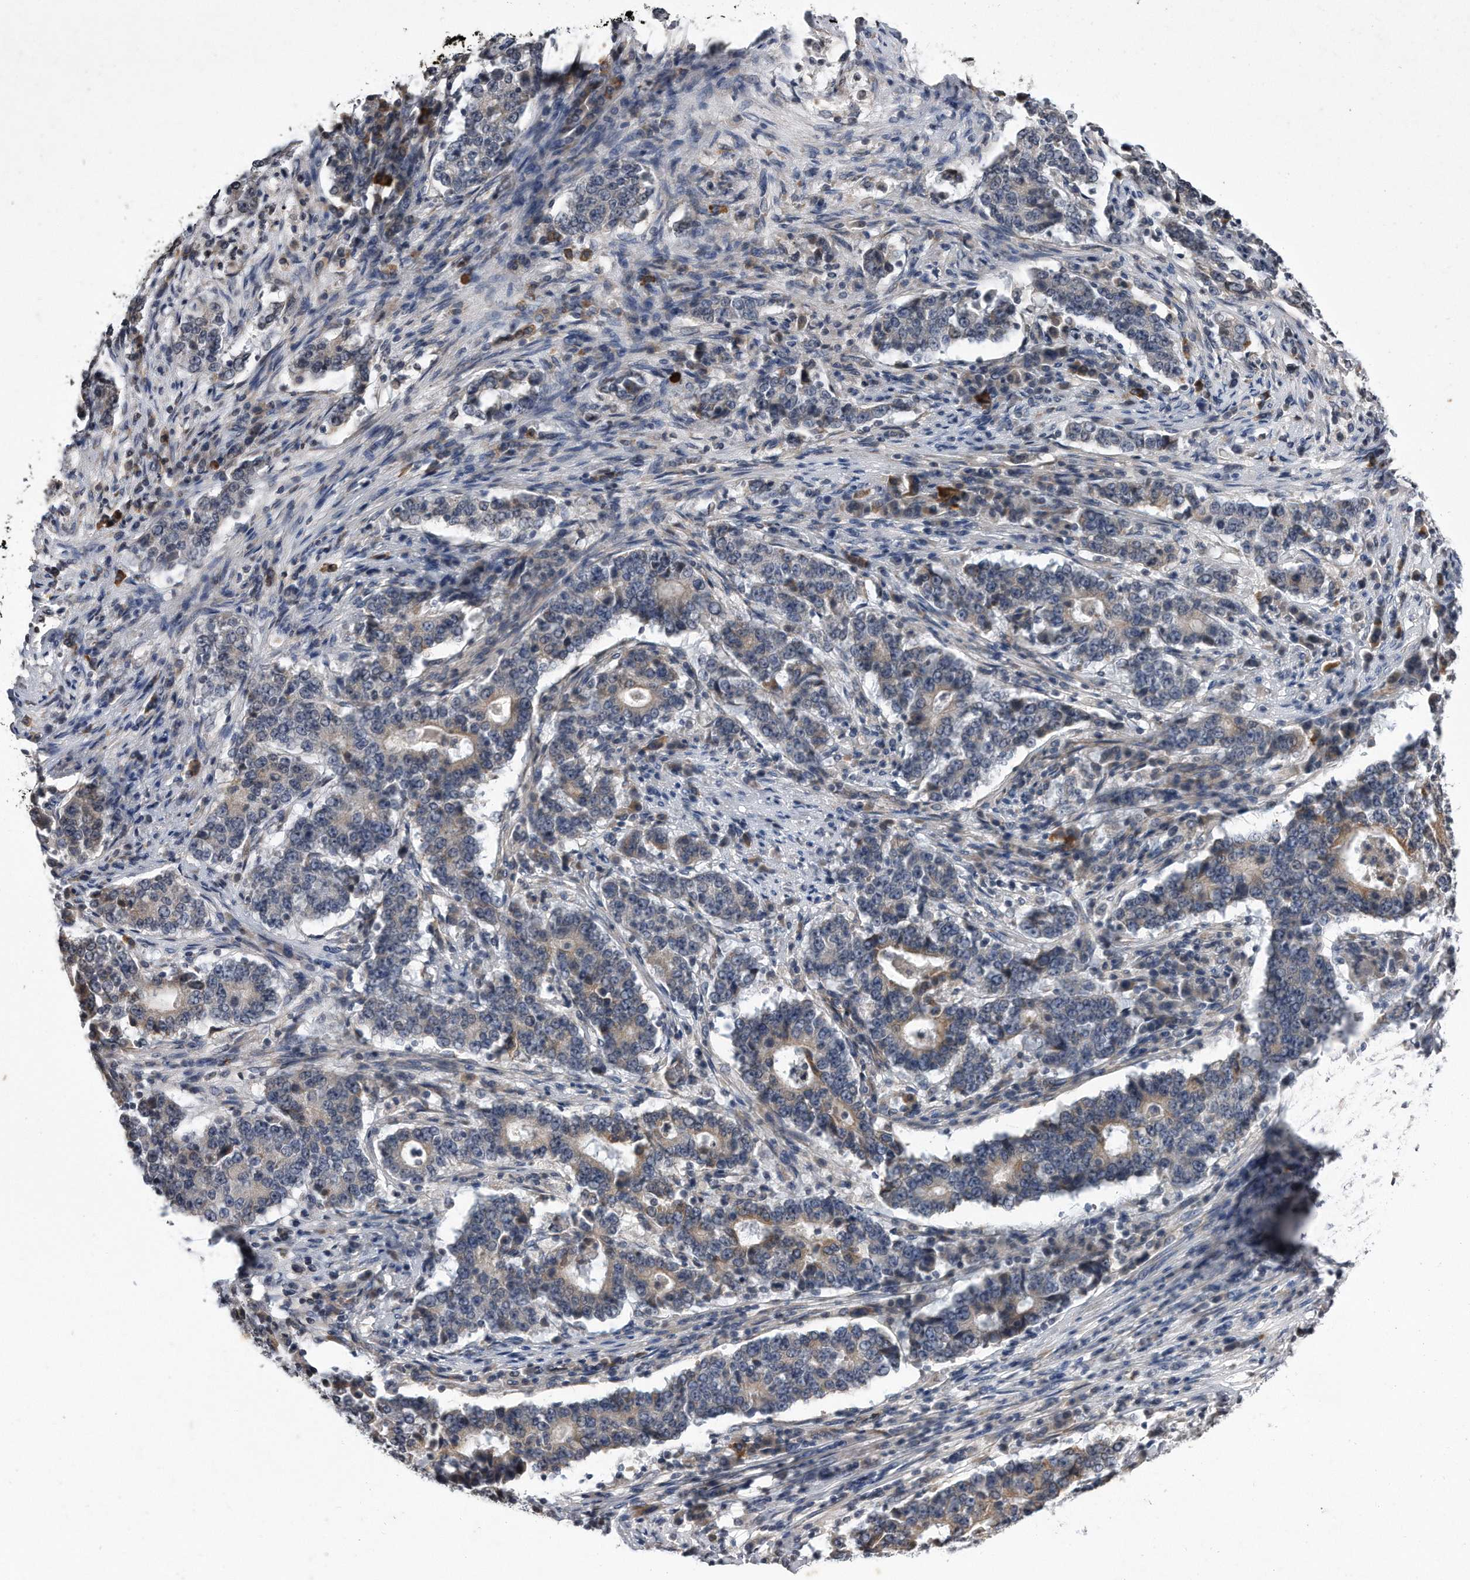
{"staining": {"intensity": "weak", "quantity": "<25%", "location": "cytoplasmic/membranous"}, "tissue": "stomach cancer", "cell_type": "Tumor cells", "image_type": "cancer", "snomed": [{"axis": "morphology", "description": "Adenocarcinoma, NOS"}, {"axis": "topography", "description": "Stomach"}], "caption": "Image shows no protein positivity in tumor cells of stomach adenocarcinoma tissue.", "gene": "DAB1", "patient": {"sex": "male", "age": 59}}